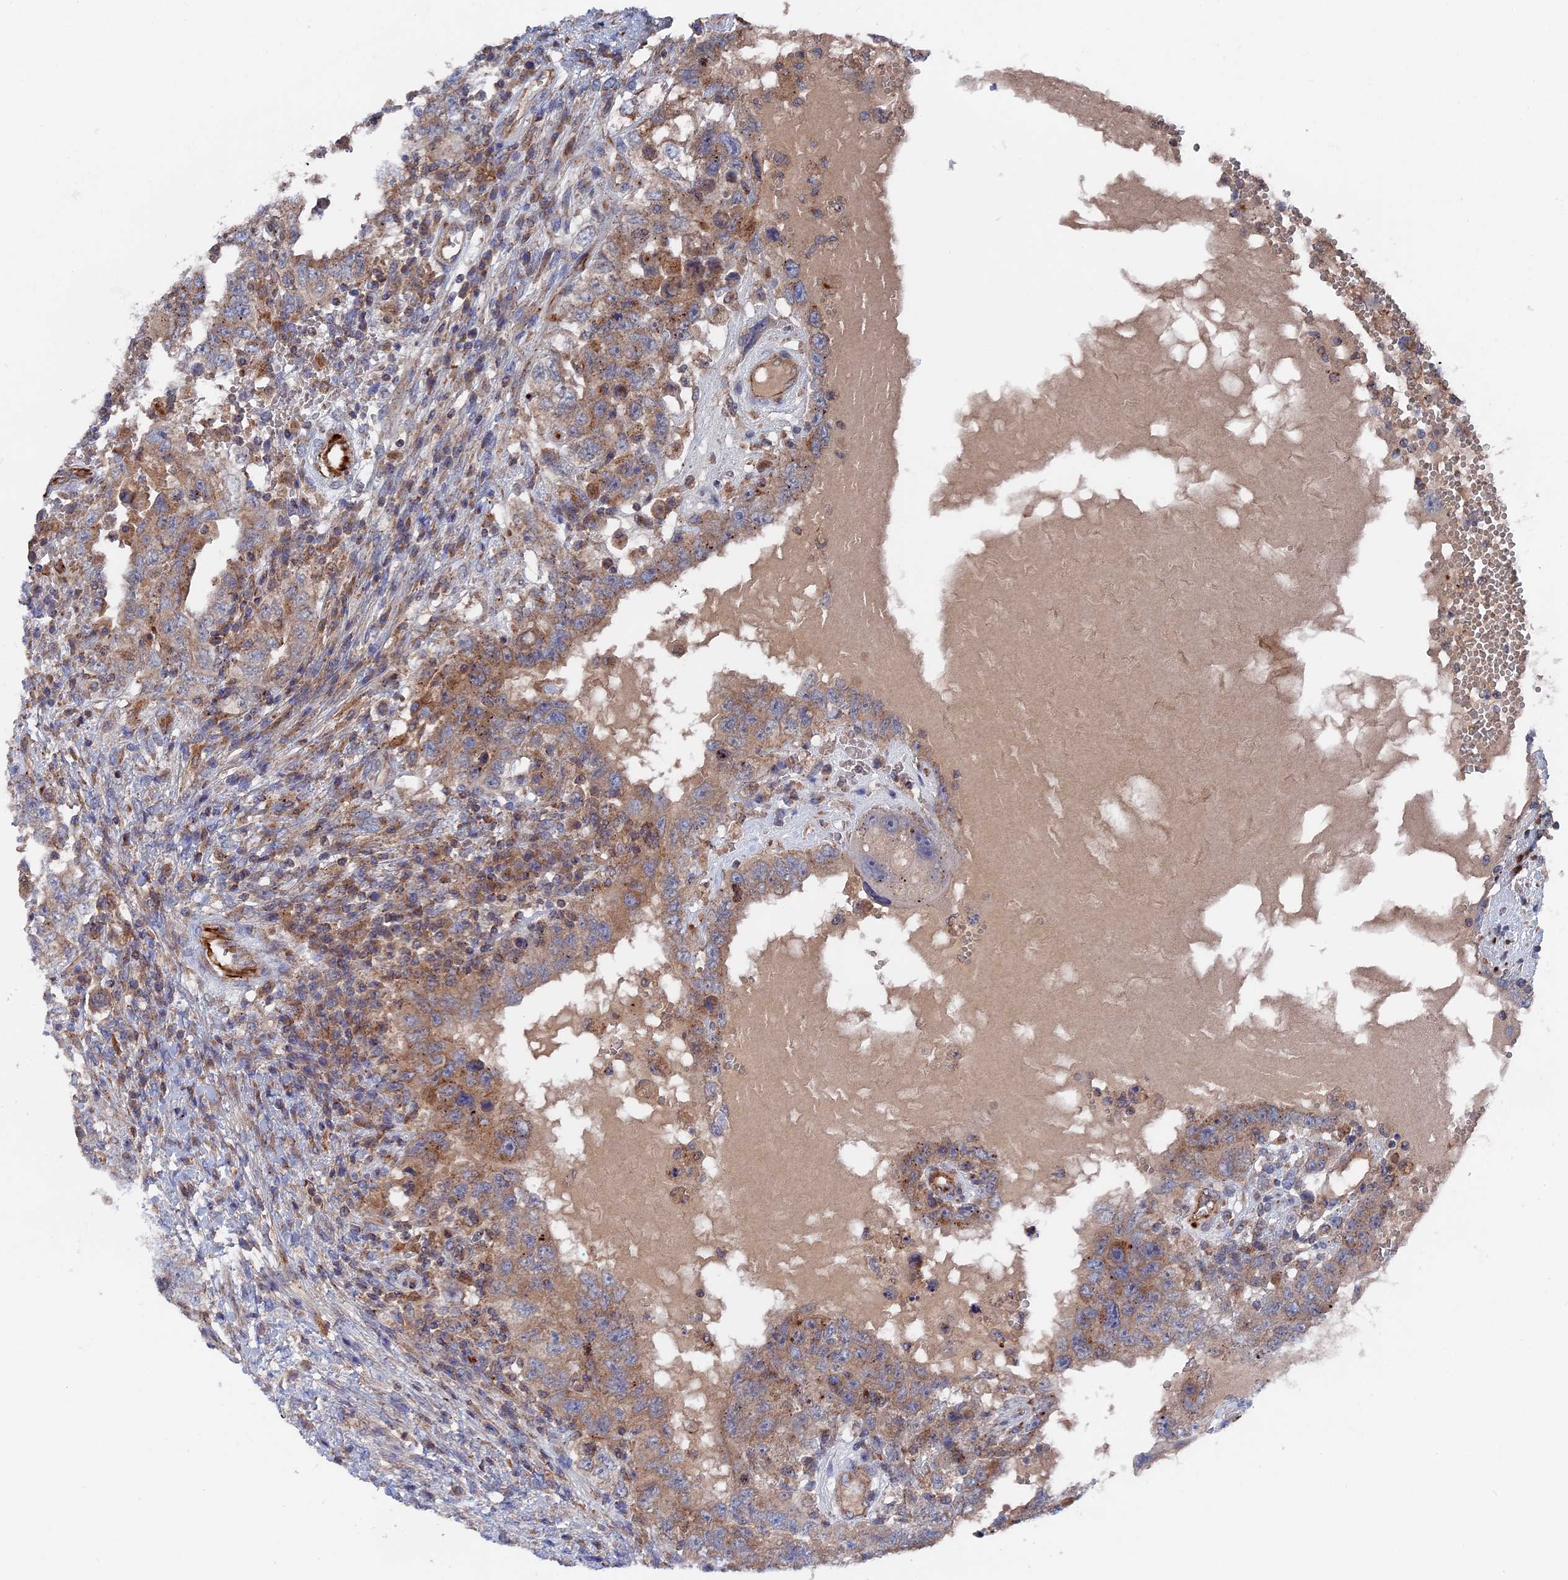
{"staining": {"intensity": "moderate", "quantity": ">75%", "location": "cytoplasmic/membranous"}, "tissue": "testis cancer", "cell_type": "Tumor cells", "image_type": "cancer", "snomed": [{"axis": "morphology", "description": "Carcinoma, Embryonal, NOS"}, {"axis": "topography", "description": "Testis"}], "caption": "Testis embryonal carcinoma stained for a protein exhibits moderate cytoplasmic/membranous positivity in tumor cells. (DAB (3,3'-diaminobenzidine) IHC, brown staining for protein, blue staining for nuclei).", "gene": "SMG9", "patient": {"sex": "male", "age": 26}}